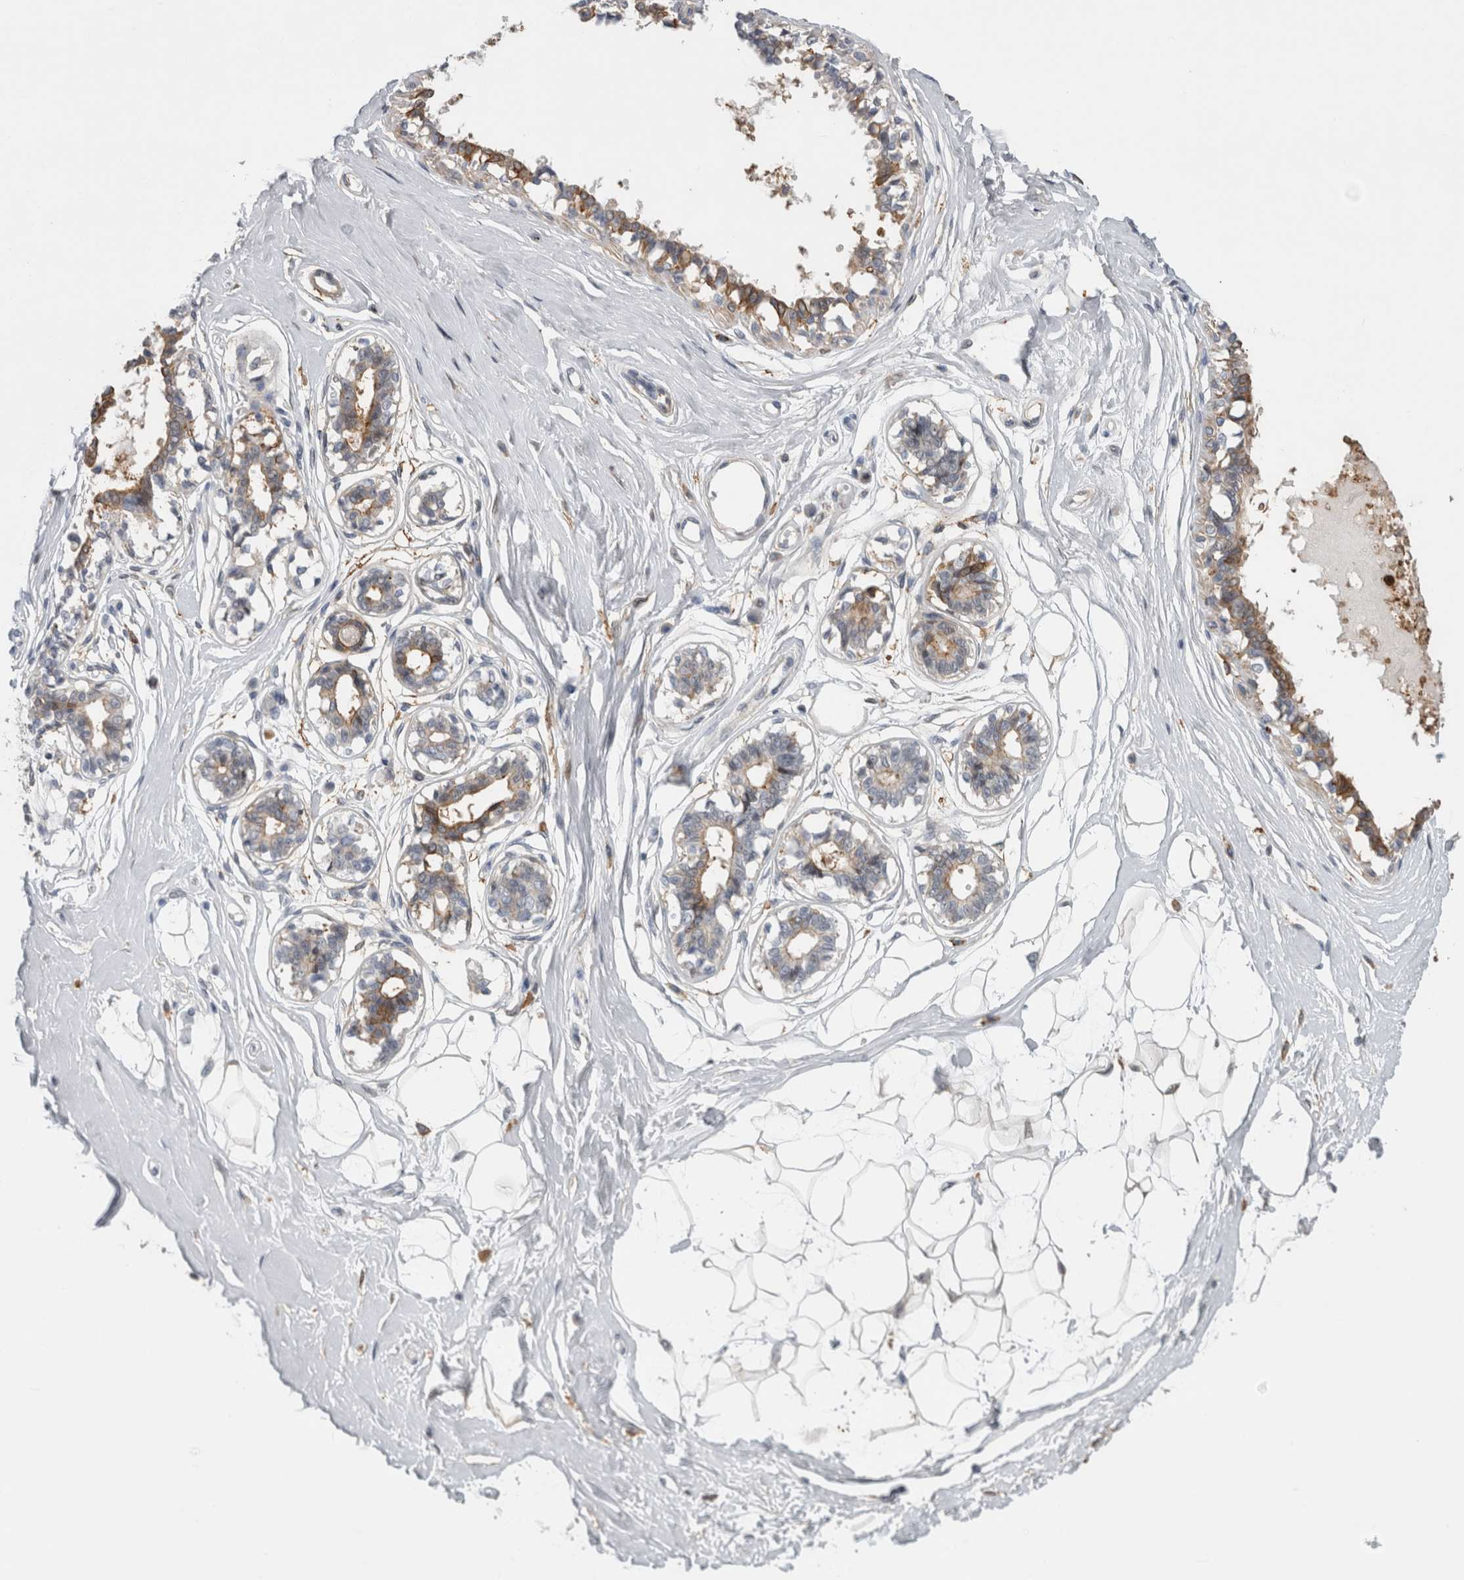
{"staining": {"intensity": "negative", "quantity": "none", "location": "none"}, "tissue": "breast", "cell_type": "Adipocytes", "image_type": "normal", "snomed": [{"axis": "morphology", "description": "Normal tissue, NOS"}, {"axis": "topography", "description": "Breast"}], "caption": "DAB immunohistochemical staining of normal human breast shows no significant positivity in adipocytes. (DAB immunohistochemistry, high magnification).", "gene": "DNAJC24", "patient": {"sex": "female", "age": 45}}